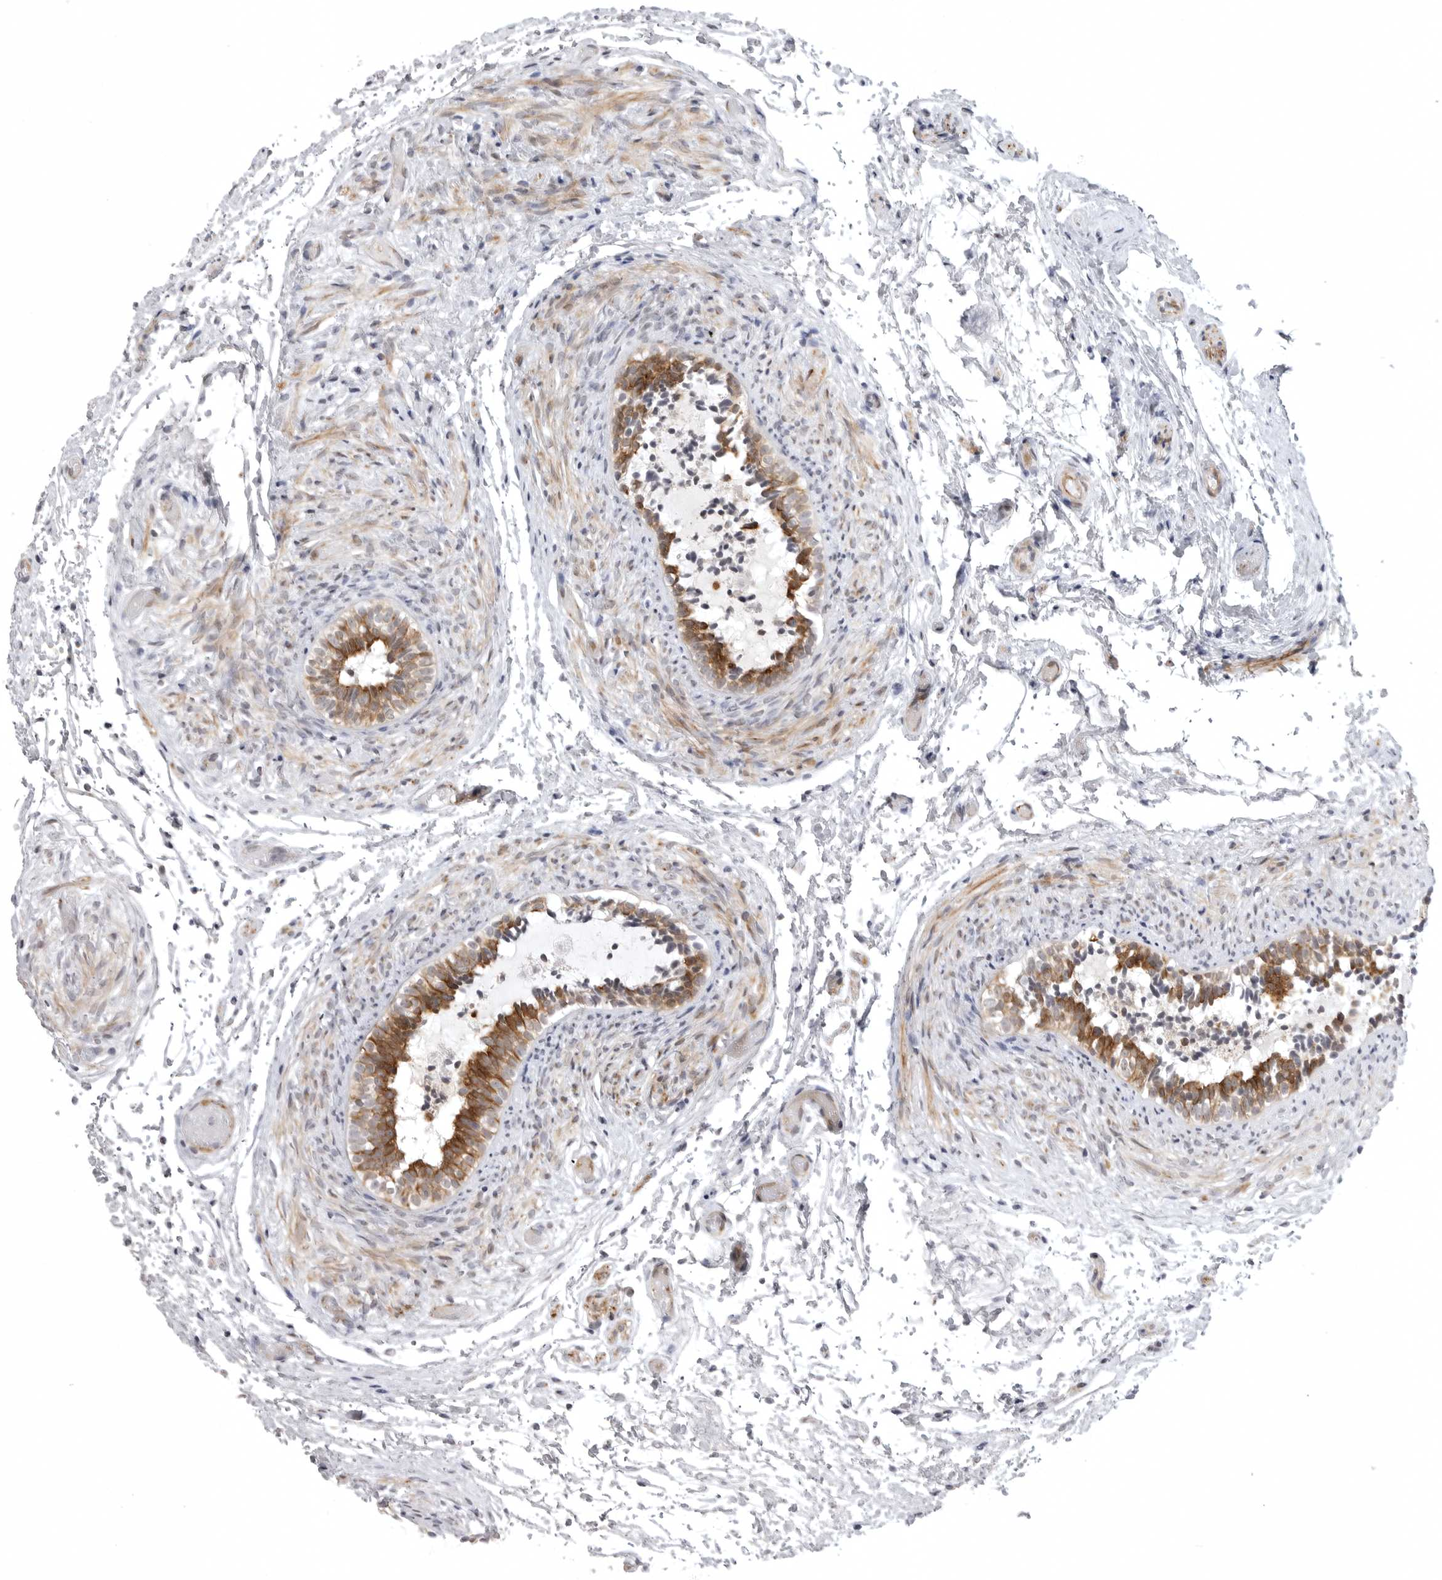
{"staining": {"intensity": "moderate", "quantity": ">75%", "location": "cytoplasmic/membranous"}, "tissue": "epididymis", "cell_type": "Glandular cells", "image_type": "normal", "snomed": [{"axis": "morphology", "description": "Normal tissue, NOS"}, {"axis": "topography", "description": "Epididymis"}], "caption": "Immunohistochemistry (IHC) staining of normal epididymis, which shows medium levels of moderate cytoplasmic/membranous positivity in about >75% of glandular cells indicating moderate cytoplasmic/membranous protein expression. The staining was performed using DAB (brown) for protein detection and nuclei were counterstained in hematoxylin (blue).", "gene": "CD300LD", "patient": {"sex": "male", "age": 5}}